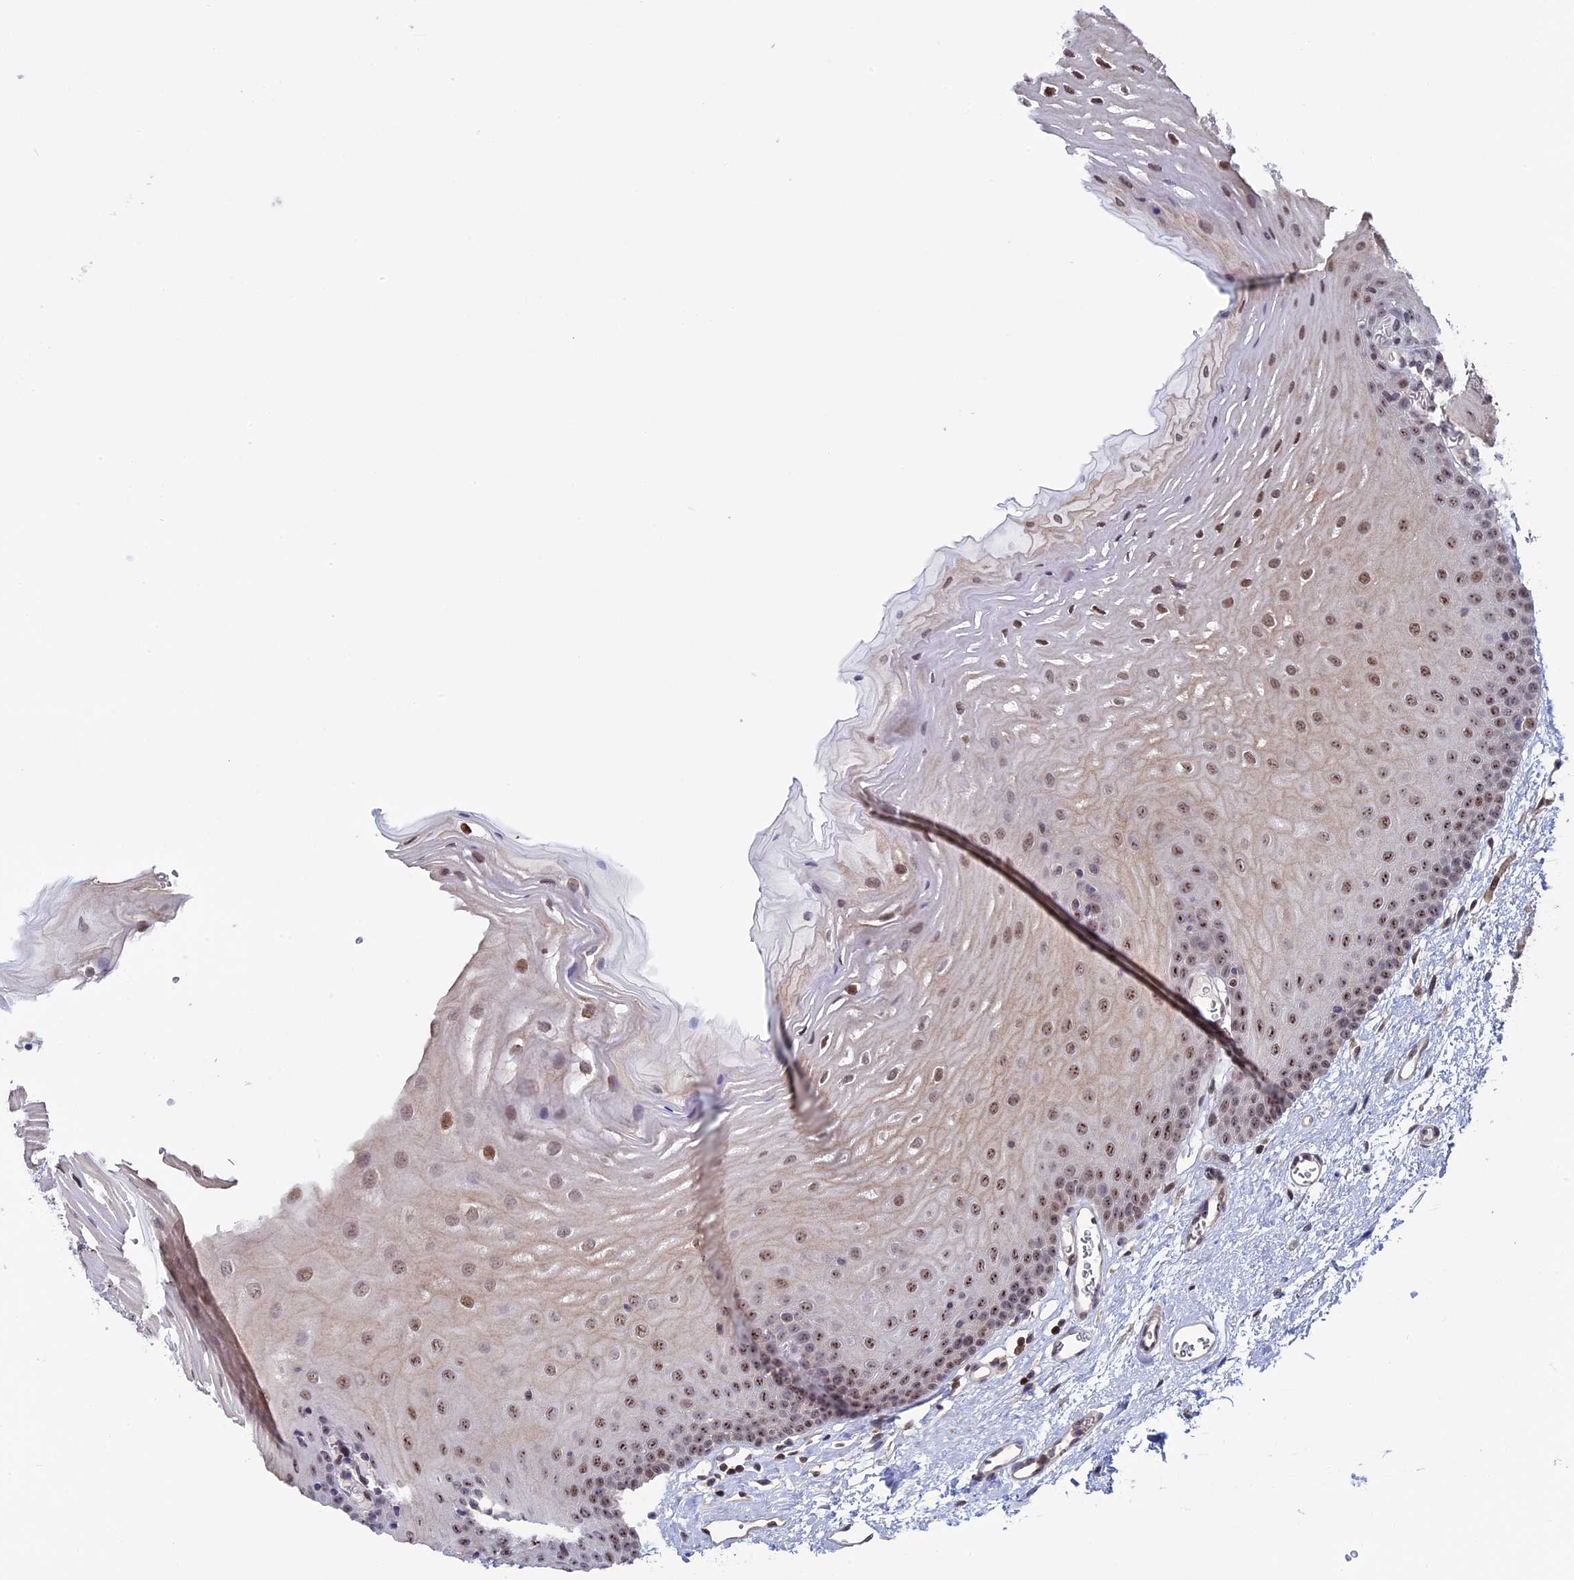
{"staining": {"intensity": "moderate", "quantity": ">75%", "location": "cytoplasmic/membranous,nuclear"}, "tissue": "oral mucosa", "cell_type": "Squamous epithelial cells", "image_type": "normal", "snomed": [{"axis": "morphology", "description": "Normal tissue, NOS"}, {"axis": "topography", "description": "Oral tissue"}], "caption": "Unremarkable oral mucosa demonstrates moderate cytoplasmic/membranous,nuclear staining in about >75% of squamous epithelial cells, visualized by immunohistochemistry. (DAB (3,3'-diaminobenzidine) IHC with brightfield microscopy, high magnification).", "gene": "CCDC86", "patient": {"sex": "female", "age": 70}}